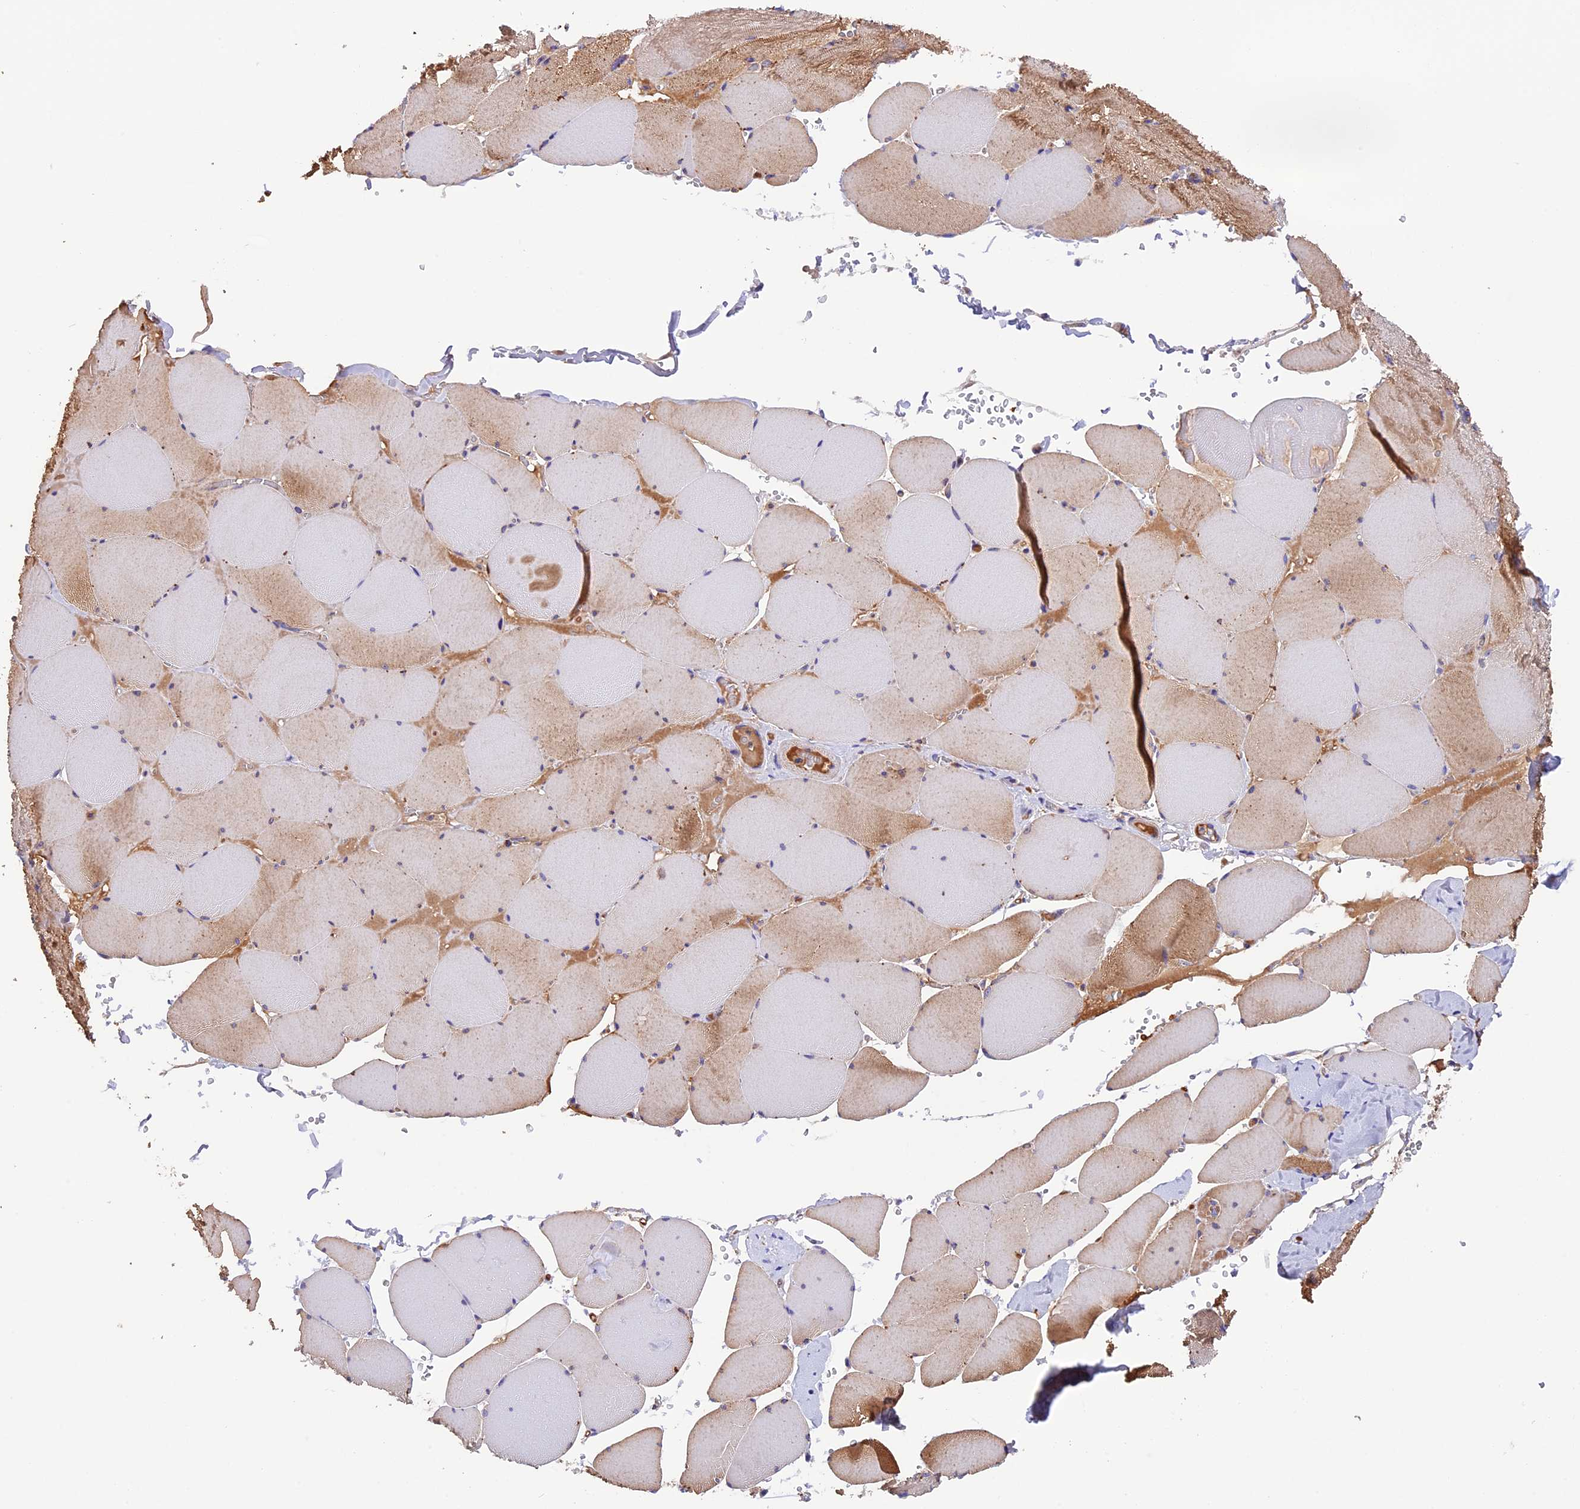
{"staining": {"intensity": "moderate", "quantity": "25%-75%", "location": "cytoplasmic/membranous"}, "tissue": "skeletal muscle", "cell_type": "Myocytes", "image_type": "normal", "snomed": [{"axis": "morphology", "description": "Normal tissue, NOS"}, {"axis": "topography", "description": "Skeletal muscle"}, {"axis": "topography", "description": "Head-Neck"}], "caption": "This micrograph reveals unremarkable skeletal muscle stained with immunohistochemistry (IHC) to label a protein in brown. The cytoplasmic/membranous of myocytes show moderate positivity for the protein. Nuclei are counter-stained blue.", "gene": "METTL22", "patient": {"sex": "male", "age": 66}}